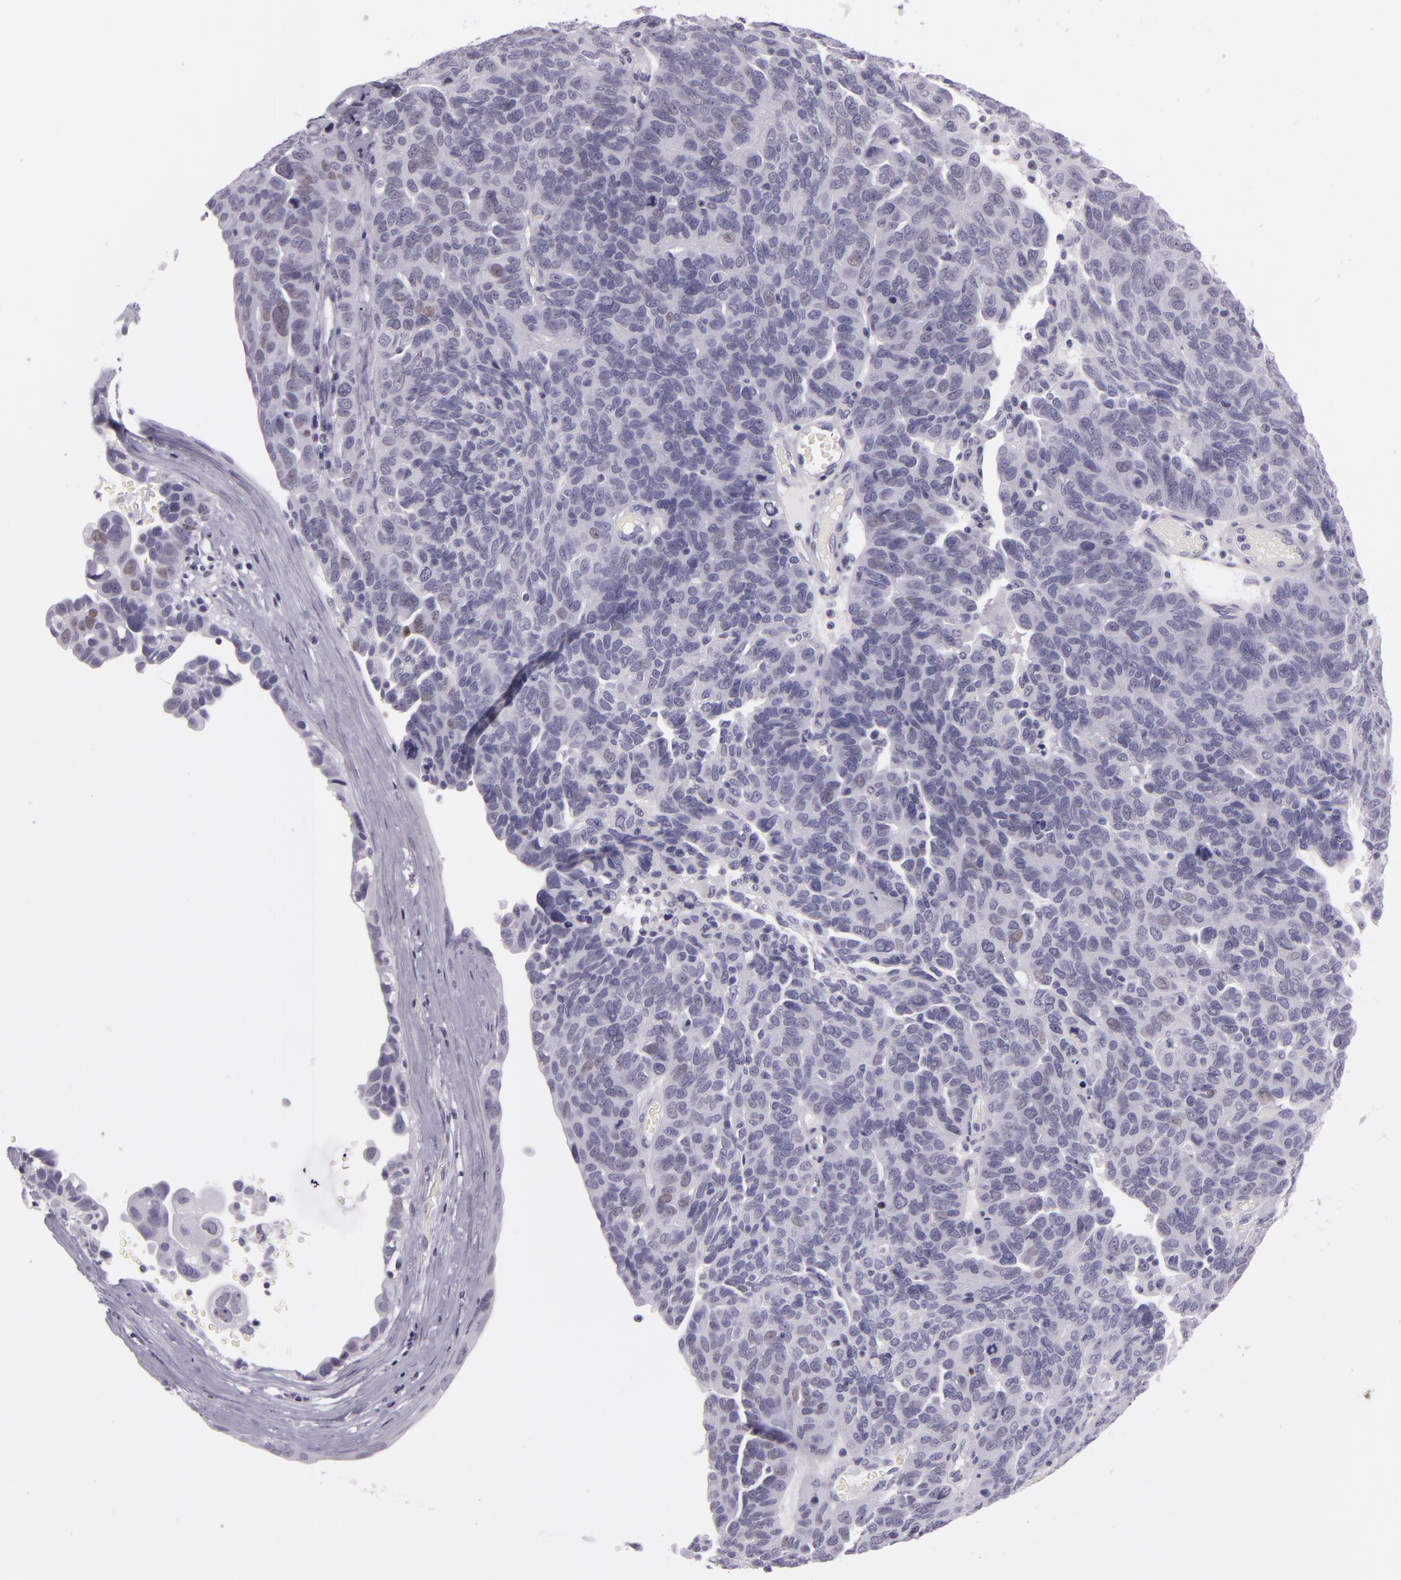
{"staining": {"intensity": "weak", "quantity": "<25%", "location": "nuclear"}, "tissue": "ovarian cancer", "cell_type": "Tumor cells", "image_type": "cancer", "snomed": [{"axis": "morphology", "description": "Cystadenocarcinoma, serous, NOS"}, {"axis": "topography", "description": "Ovary"}], "caption": "Human ovarian cancer (serous cystadenocarcinoma) stained for a protein using IHC reveals no expression in tumor cells.", "gene": "MCM3", "patient": {"sex": "female", "age": 64}}